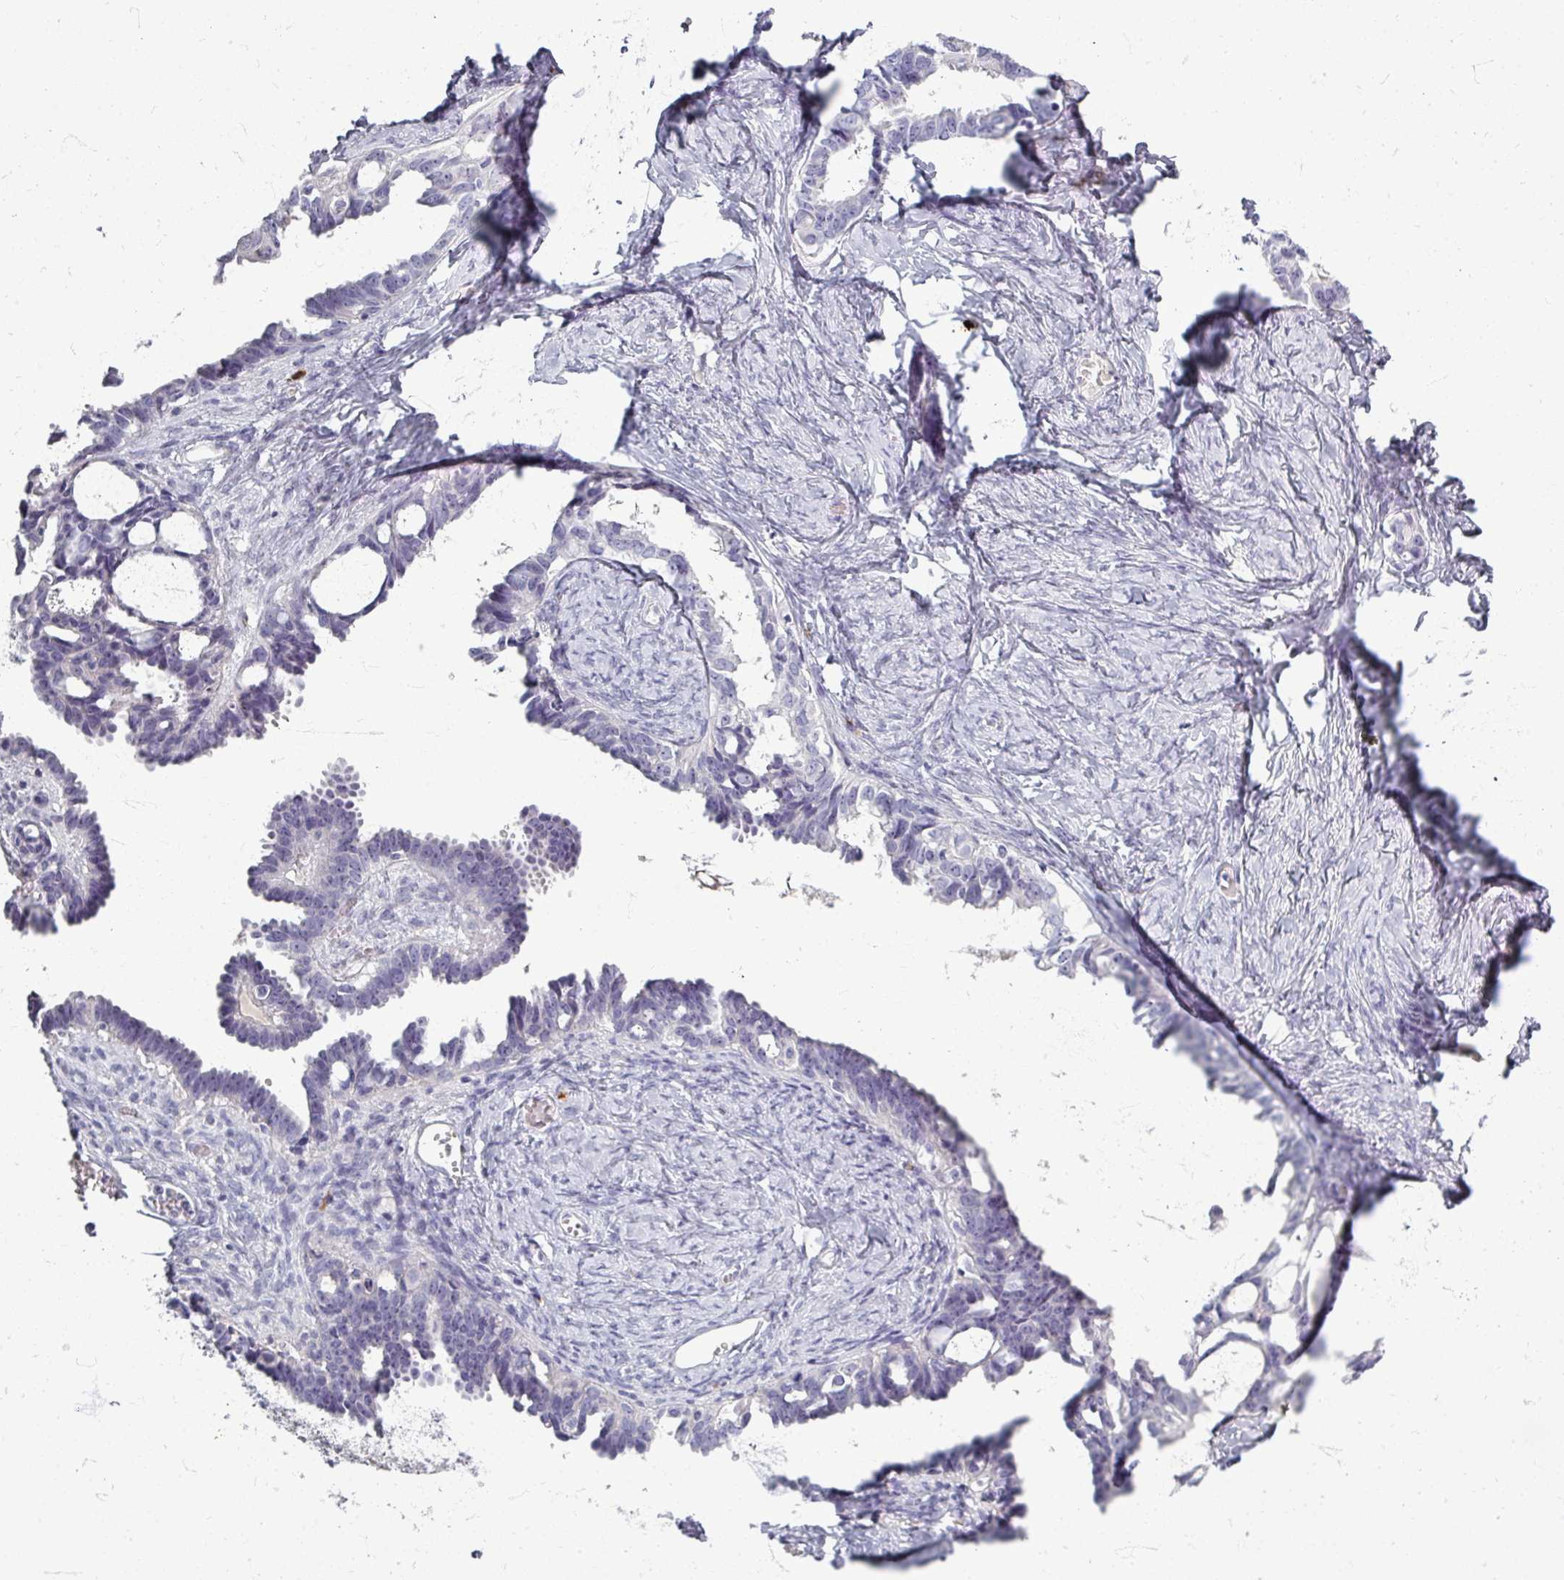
{"staining": {"intensity": "negative", "quantity": "none", "location": "none"}, "tissue": "ovarian cancer", "cell_type": "Tumor cells", "image_type": "cancer", "snomed": [{"axis": "morphology", "description": "Cystadenocarcinoma, serous, NOS"}, {"axis": "topography", "description": "Ovary"}], "caption": "Immunohistochemistry photomicrograph of human ovarian cancer (serous cystadenocarcinoma) stained for a protein (brown), which demonstrates no staining in tumor cells.", "gene": "ZNF878", "patient": {"sex": "female", "age": 69}}